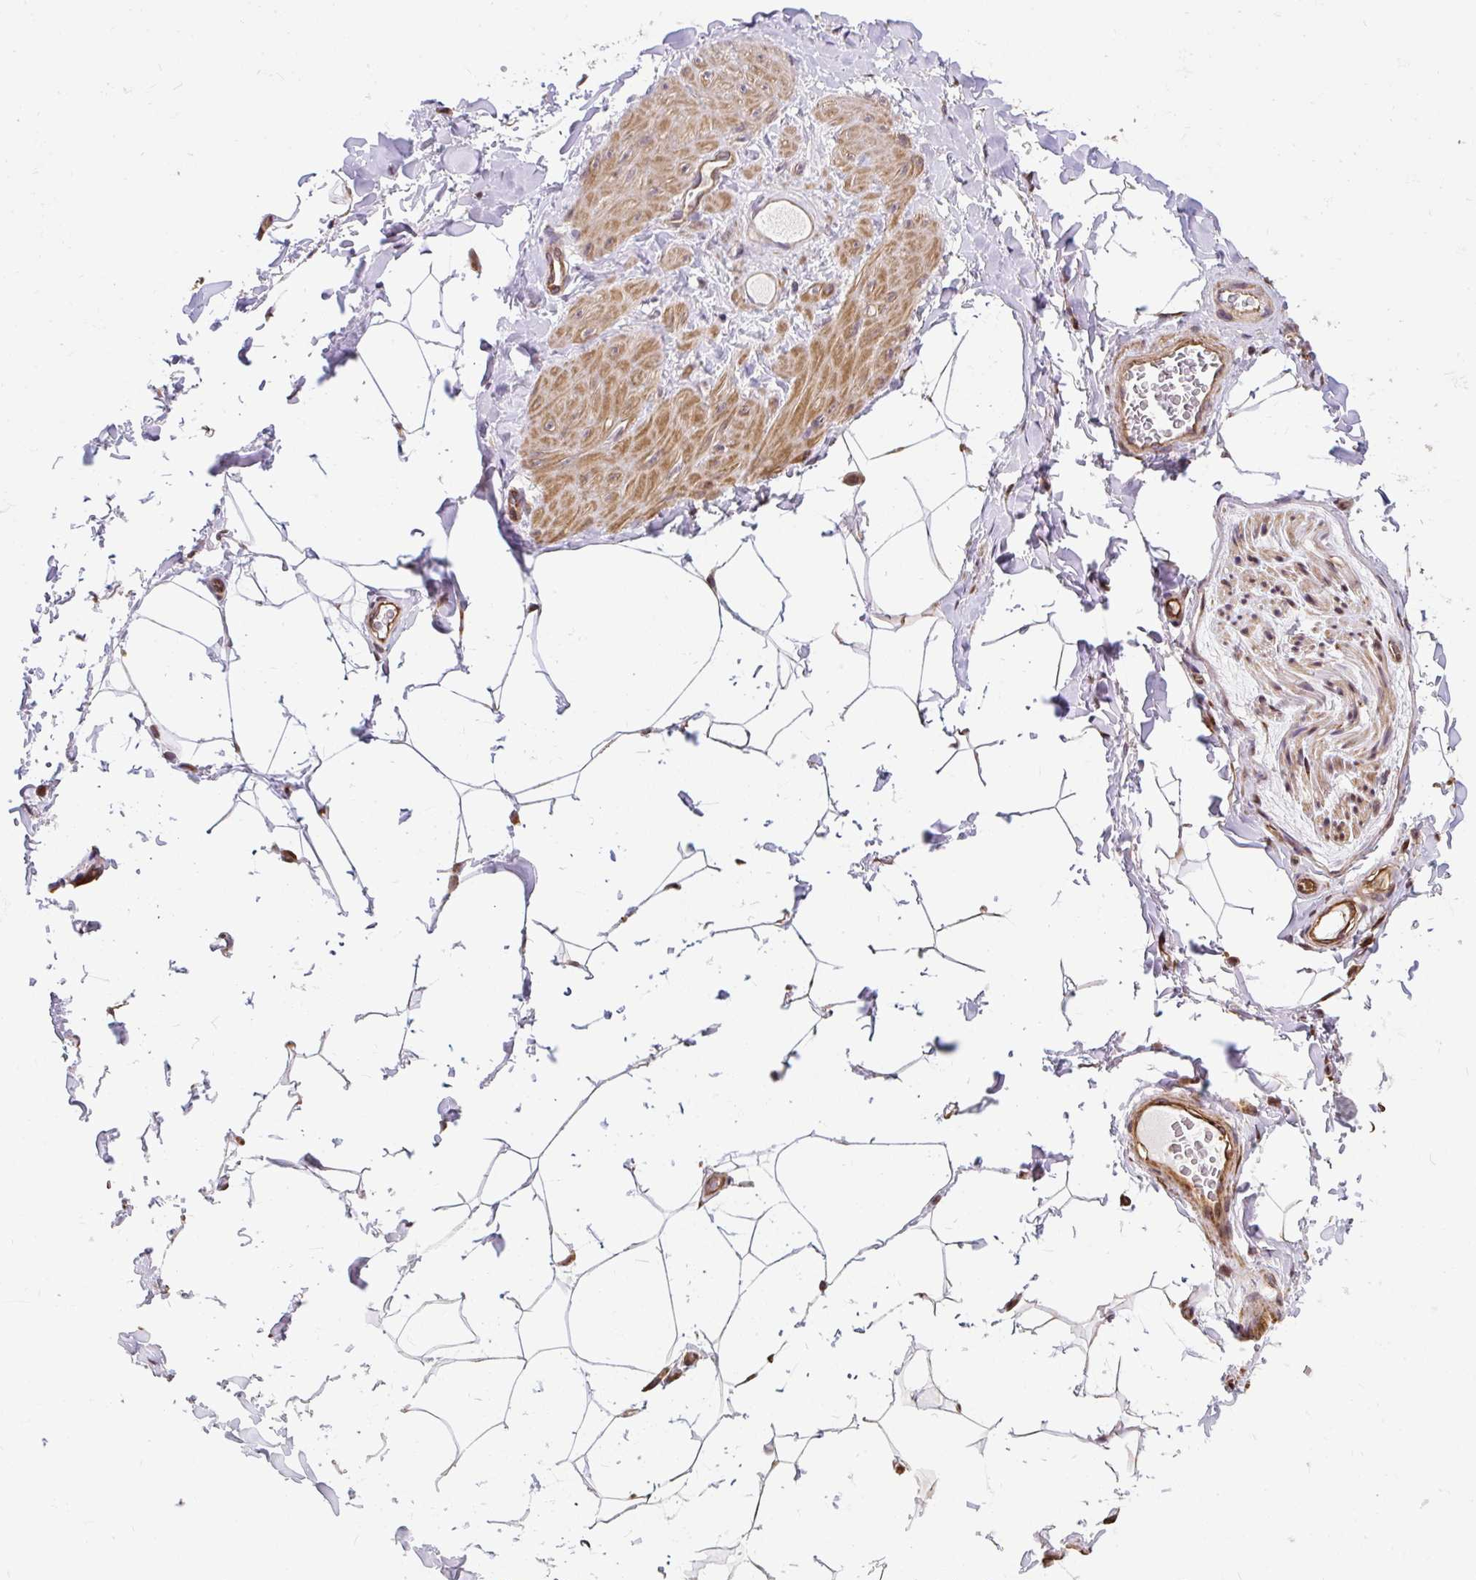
{"staining": {"intensity": "weak", "quantity": "25%-75%", "location": "cytoplasmic/membranous"}, "tissue": "adipose tissue", "cell_type": "Adipocytes", "image_type": "normal", "snomed": [{"axis": "morphology", "description": "Normal tissue, NOS"}, {"axis": "topography", "description": "Vascular tissue"}, {"axis": "topography", "description": "Peripheral nerve tissue"}], "caption": "The photomicrograph reveals a brown stain indicating the presence of a protein in the cytoplasmic/membranous of adipocytes in adipose tissue. (Brightfield microscopy of DAB IHC at high magnification).", "gene": "PUS7L", "patient": {"sex": "male", "age": 41}}